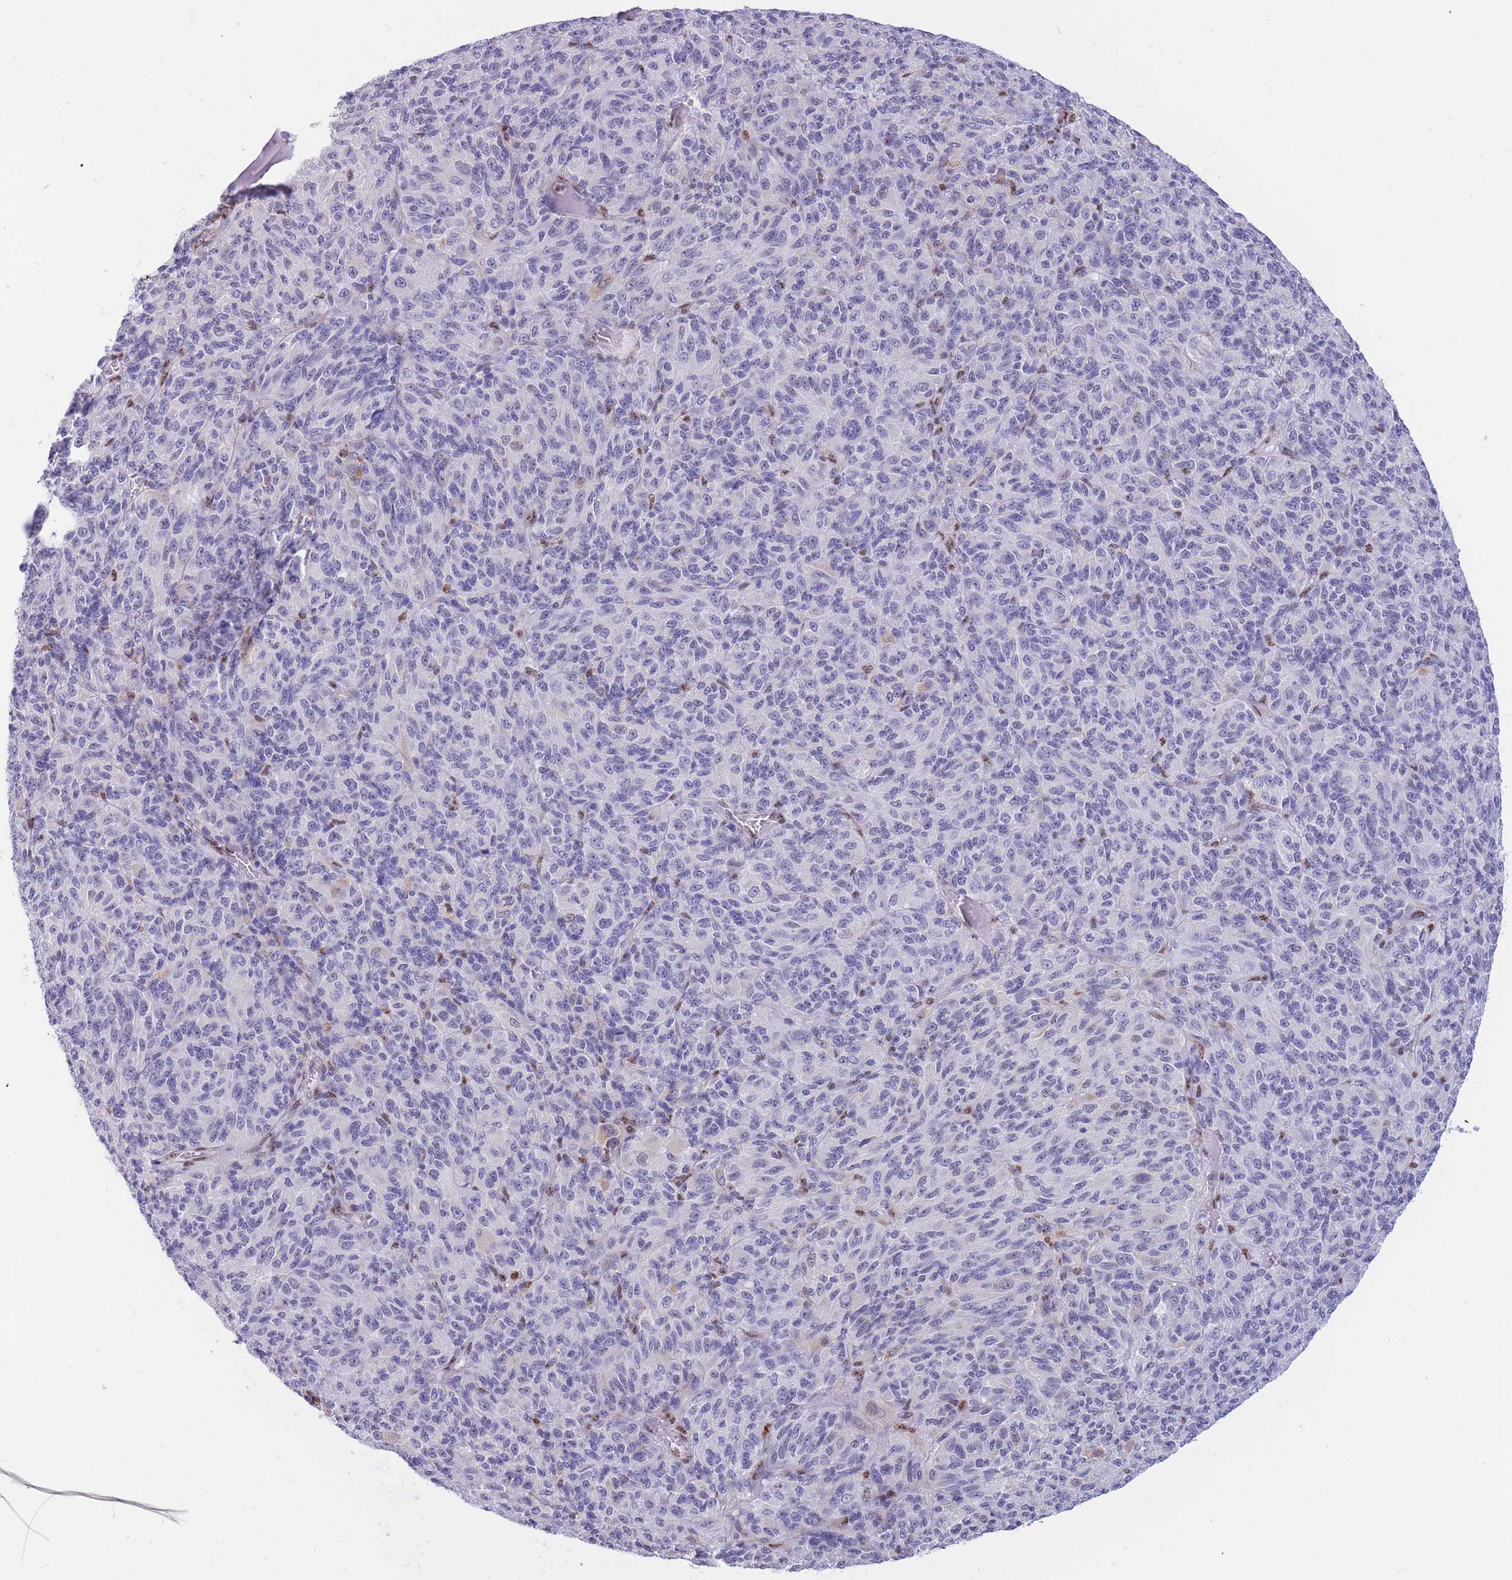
{"staining": {"intensity": "negative", "quantity": "none", "location": "none"}, "tissue": "melanoma", "cell_type": "Tumor cells", "image_type": "cancer", "snomed": [{"axis": "morphology", "description": "Malignant melanoma, Metastatic site"}, {"axis": "topography", "description": "Brain"}], "caption": "Immunohistochemical staining of human melanoma reveals no significant expression in tumor cells.", "gene": "FAM153A", "patient": {"sex": "female", "age": 56}}